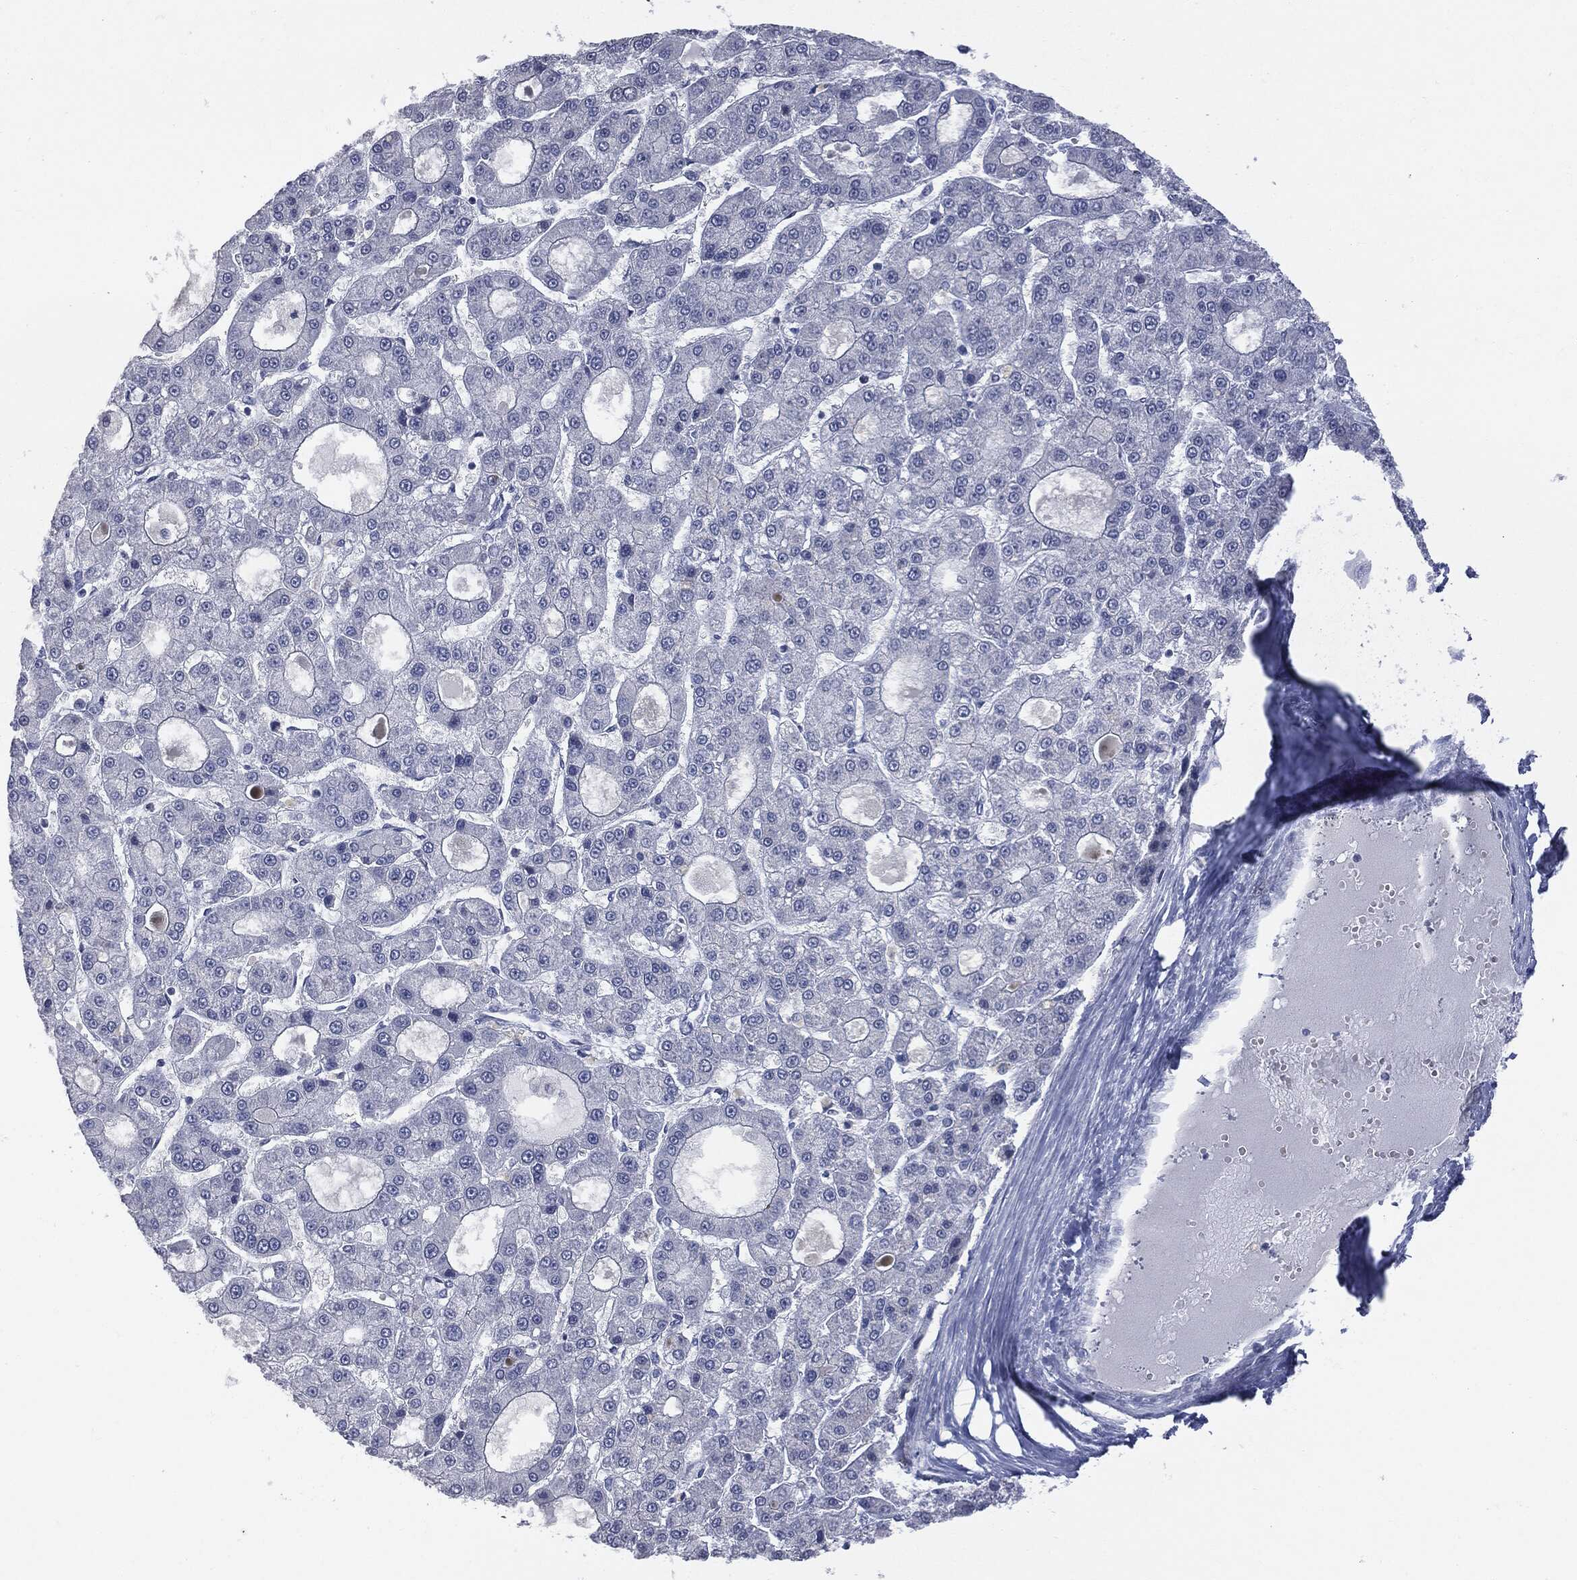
{"staining": {"intensity": "negative", "quantity": "none", "location": "none"}, "tissue": "liver cancer", "cell_type": "Tumor cells", "image_type": "cancer", "snomed": [{"axis": "morphology", "description": "Carcinoma, Hepatocellular, NOS"}, {"axis": "topography", "description": "Liver"}], "caption": "Histopathology image shows no protein positivity in tumor cells of liver hepatocellular carcinoma tissue.", "gene": "UBE2C", "patient": {"sex": "male", "age": 70}}